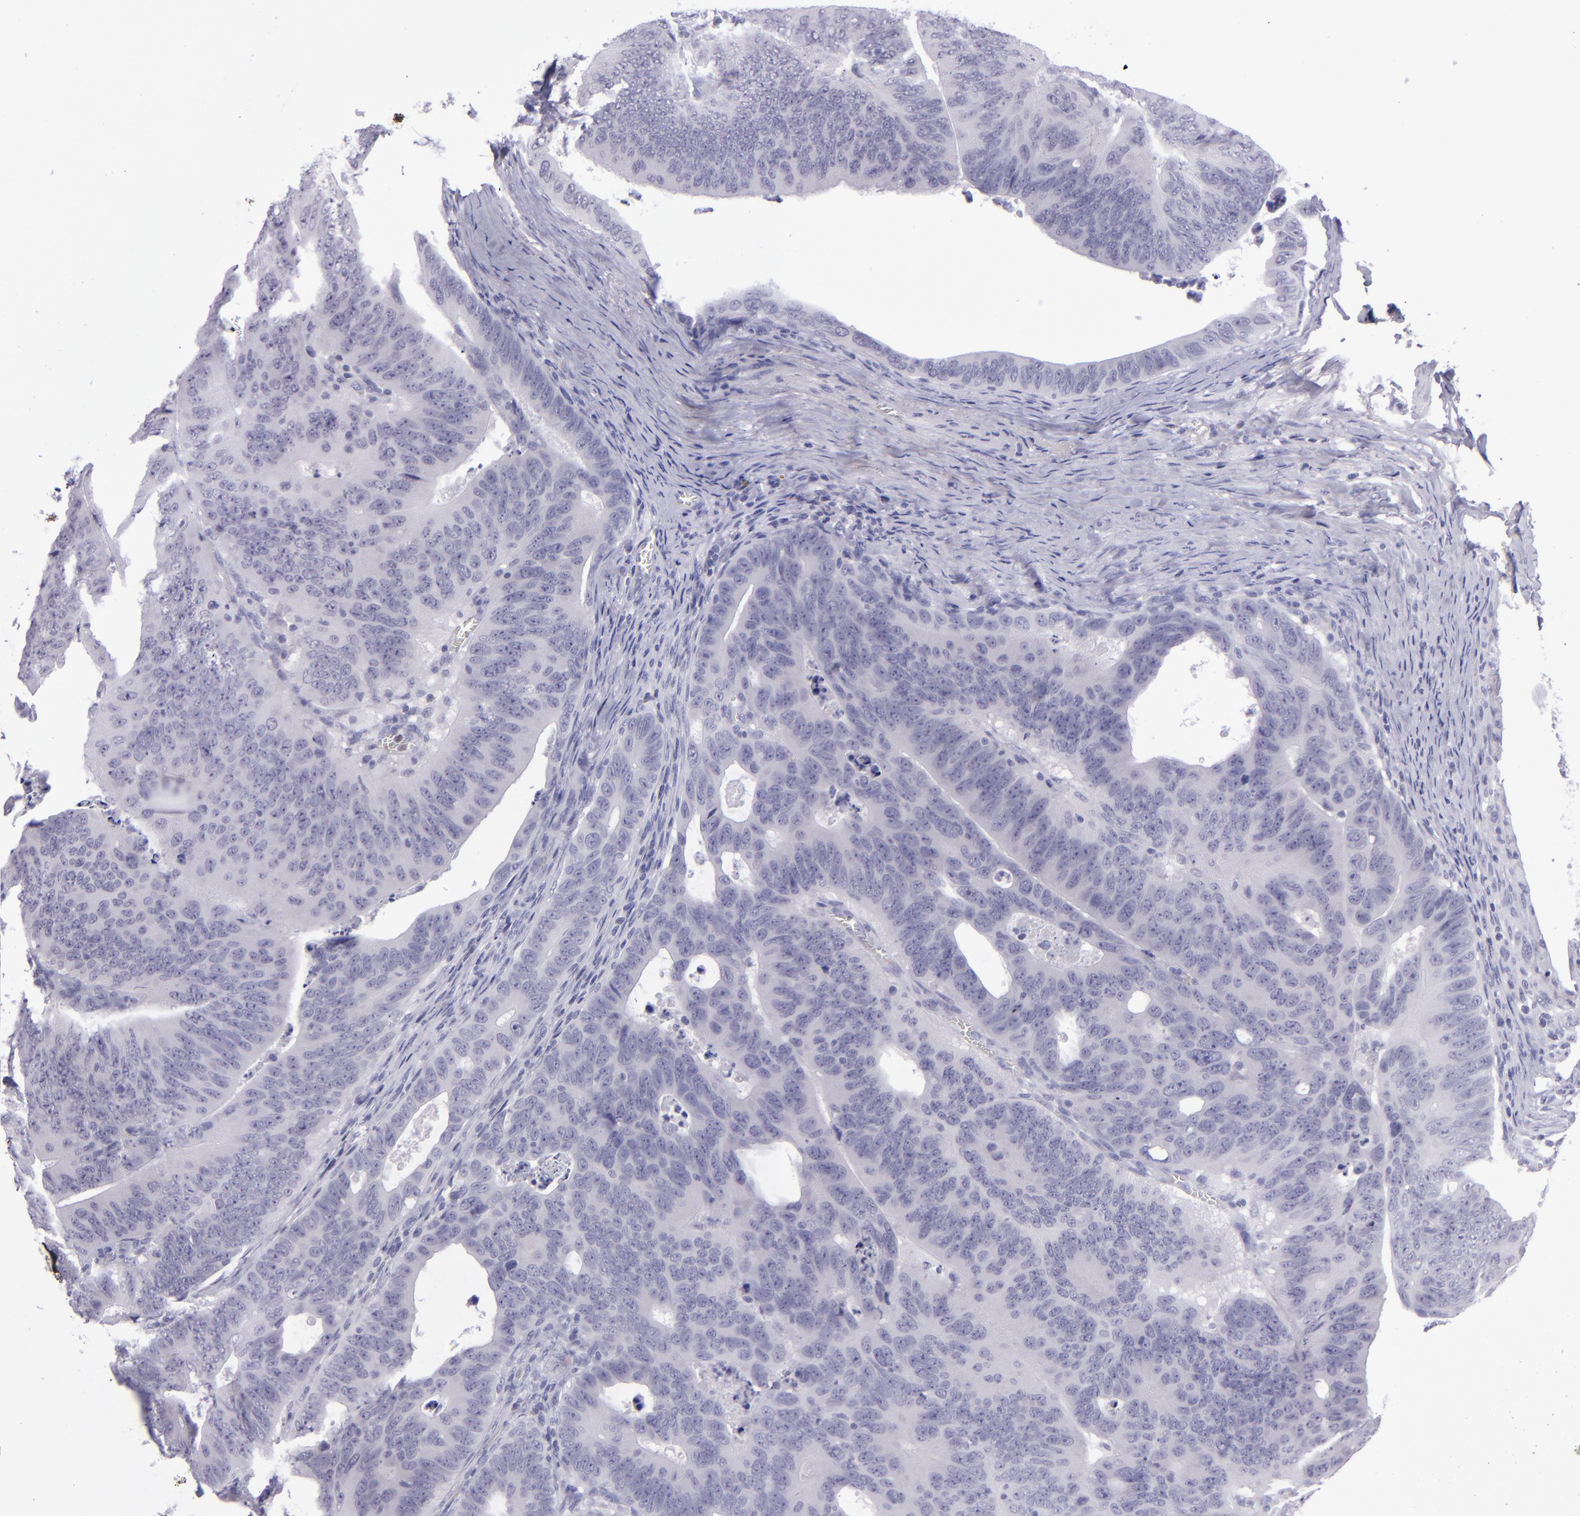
{"staining": {"intensity": "negative", "quantity": "none", "location": "none"}, "tissue": "colorectal cancer", "cell_type": "Tumor cells", "image_type": "cancer", "snomed": [{"axis": "morphology", "description": "Adenocarcinoma, NOS"}, {"axis": "topography", "description": "Colon"}], "caption": "This histopathology image is of colorectal adenocarcinoma stained with immunohistochemistry (IHC) to label a protein in brown with the nuclei are counter-stained blue. There is no expression in tumor cells.", "gene": "POU2F2", "patient": {"sex": "female", "age": 55}}